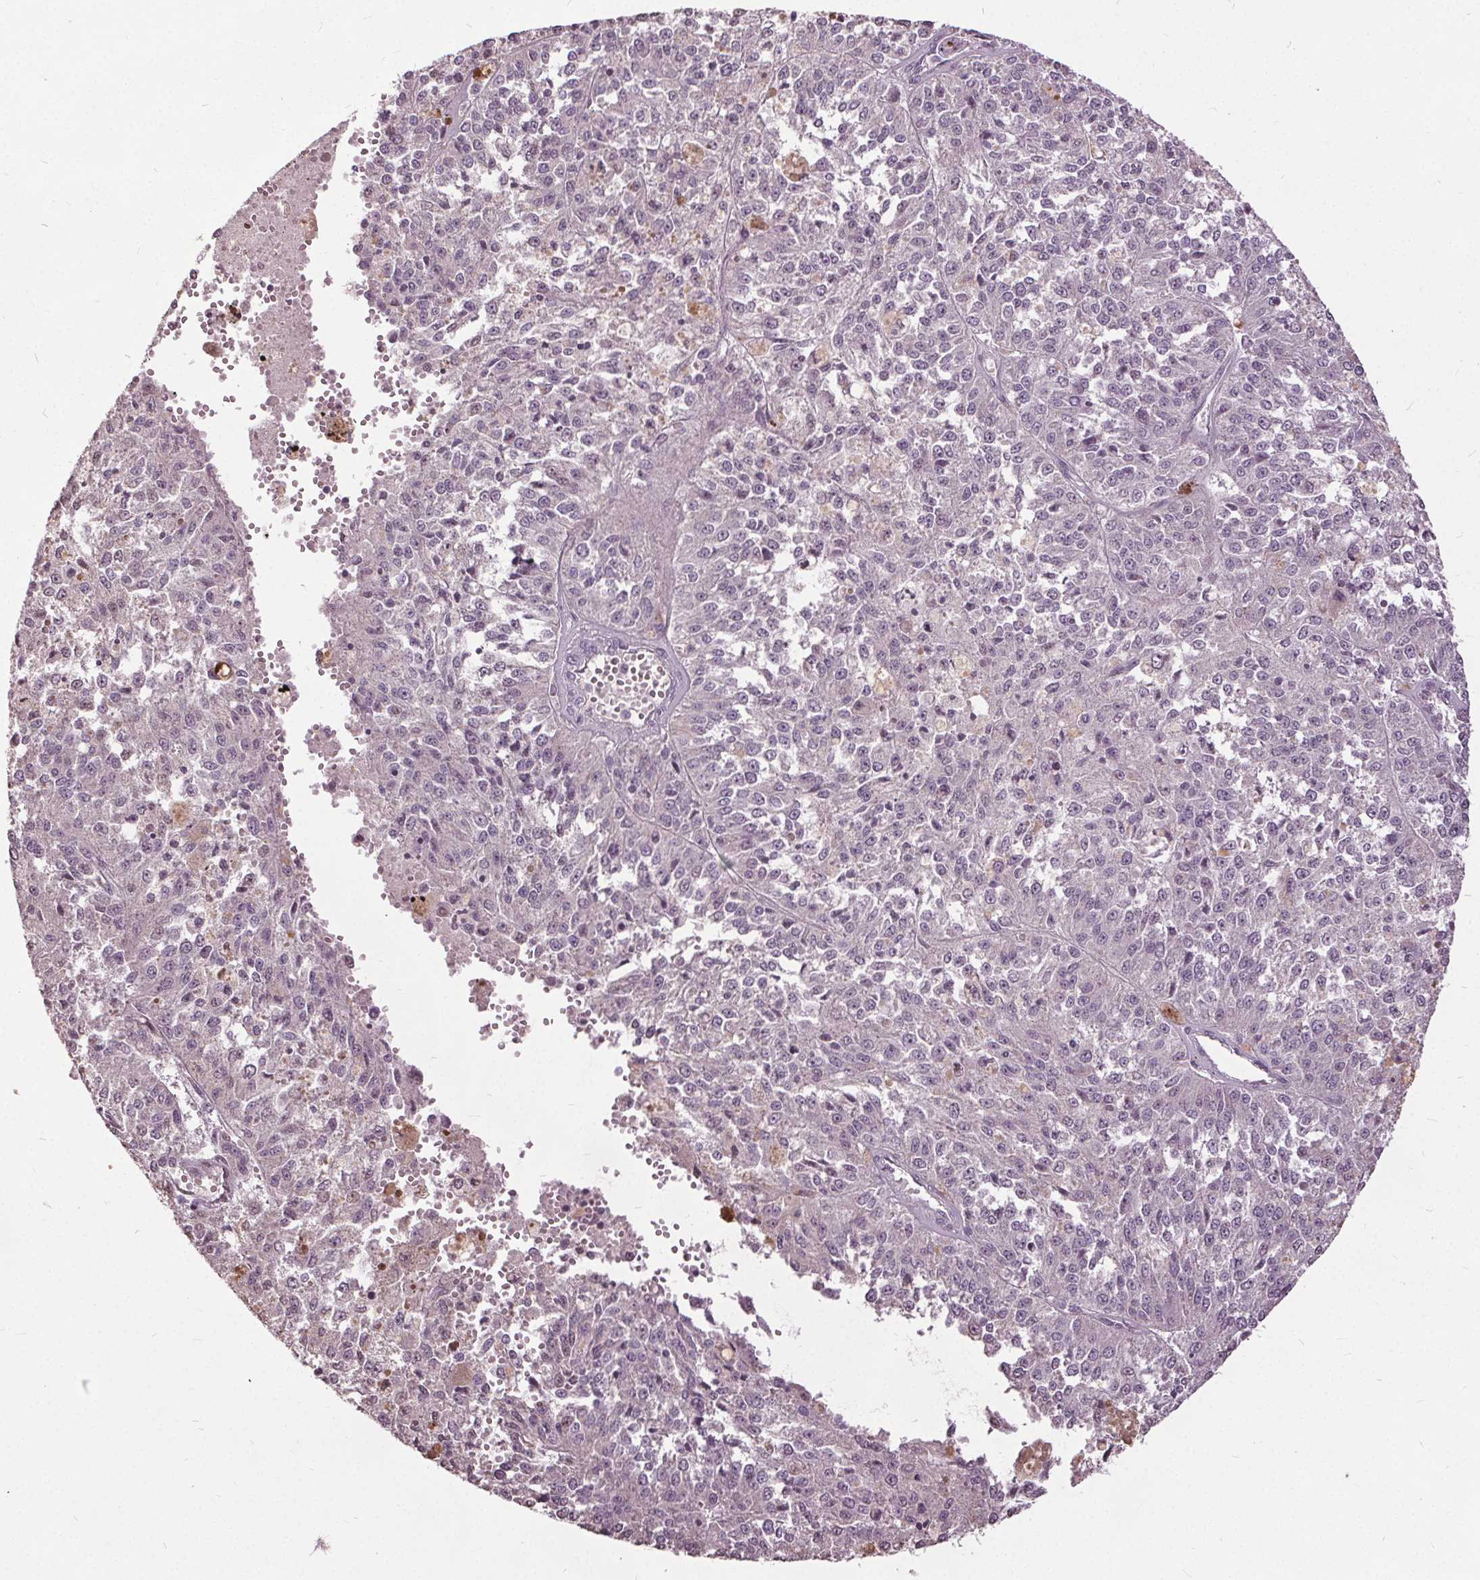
{"staining": {"intensity": "negative", "quantity": "none", "location": "none"}, "tissue": "melanoma", "cell_type": "Tumor cells", "image_type": "cancer", "snomed": [{"axis": "morphology", "description": "Malignant melanoma, Metastatic site"}, {"axis": "topography", "description": "Lymph node"}], "caption": "Tumor cells are negative for brown protein staining in malignant melanoma (metastatic site). Nuclei are stained in blue.", "gene": "CXCL16", "patient": {"sex": "female", "age": 64}}